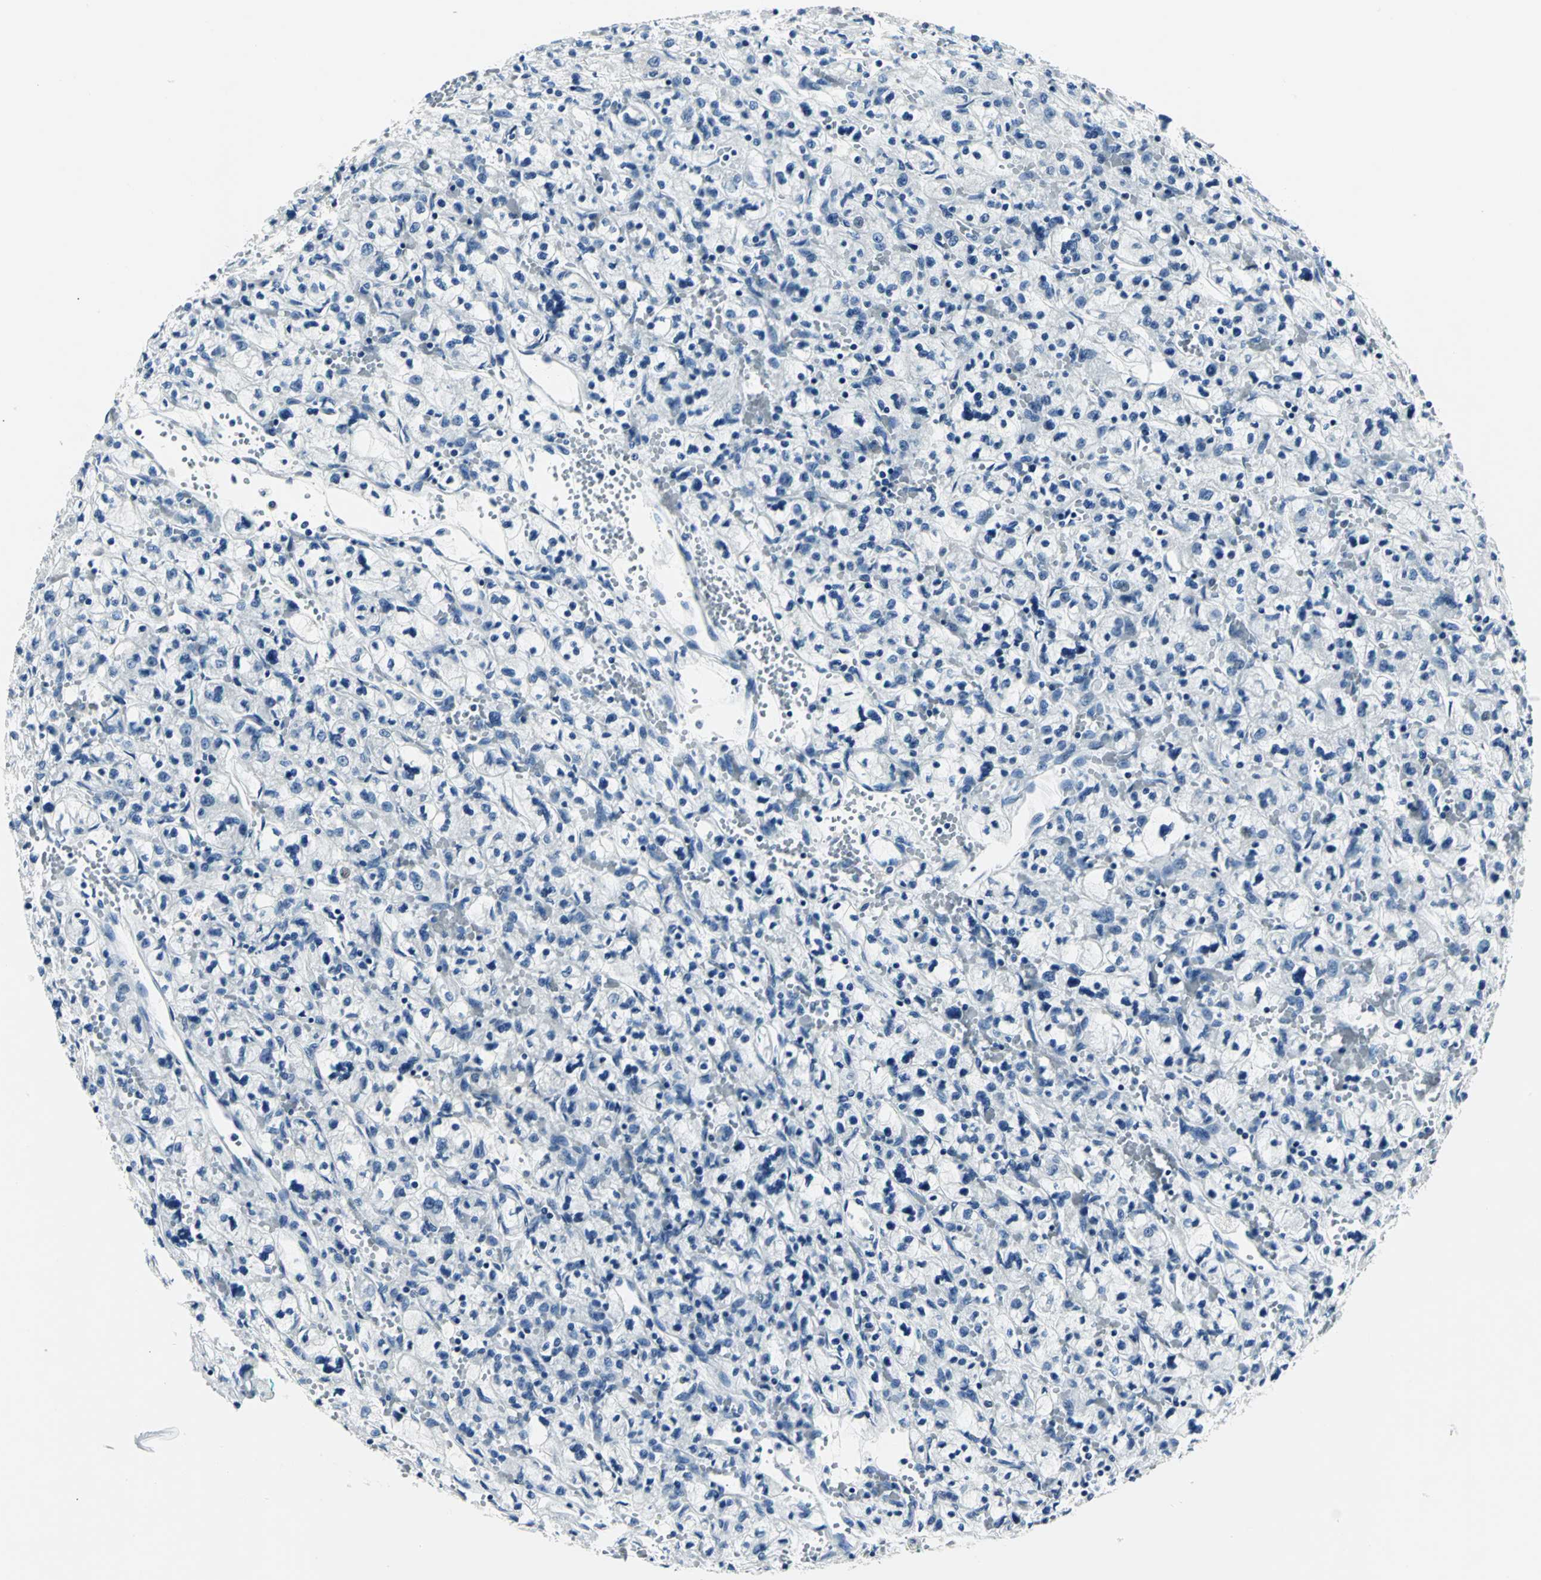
{"staining": {"intensity": "negative", "quantity": "none", "location": "none"}, "tissue": "renal cancer", "cell_type": "Tumor cells", "image_type": "cancer", "snomed": [{"axis": "morphology", "description": "Adenocarcinoma, NOS"}, {"axis": "topography", "description": "Kidney"}], "caption": "The image demonstrates no staining of tumor cells in adenocarcinoma (renal).", "gene": "RIPOR1", "patient": {"sex": "female", "age": 83}}